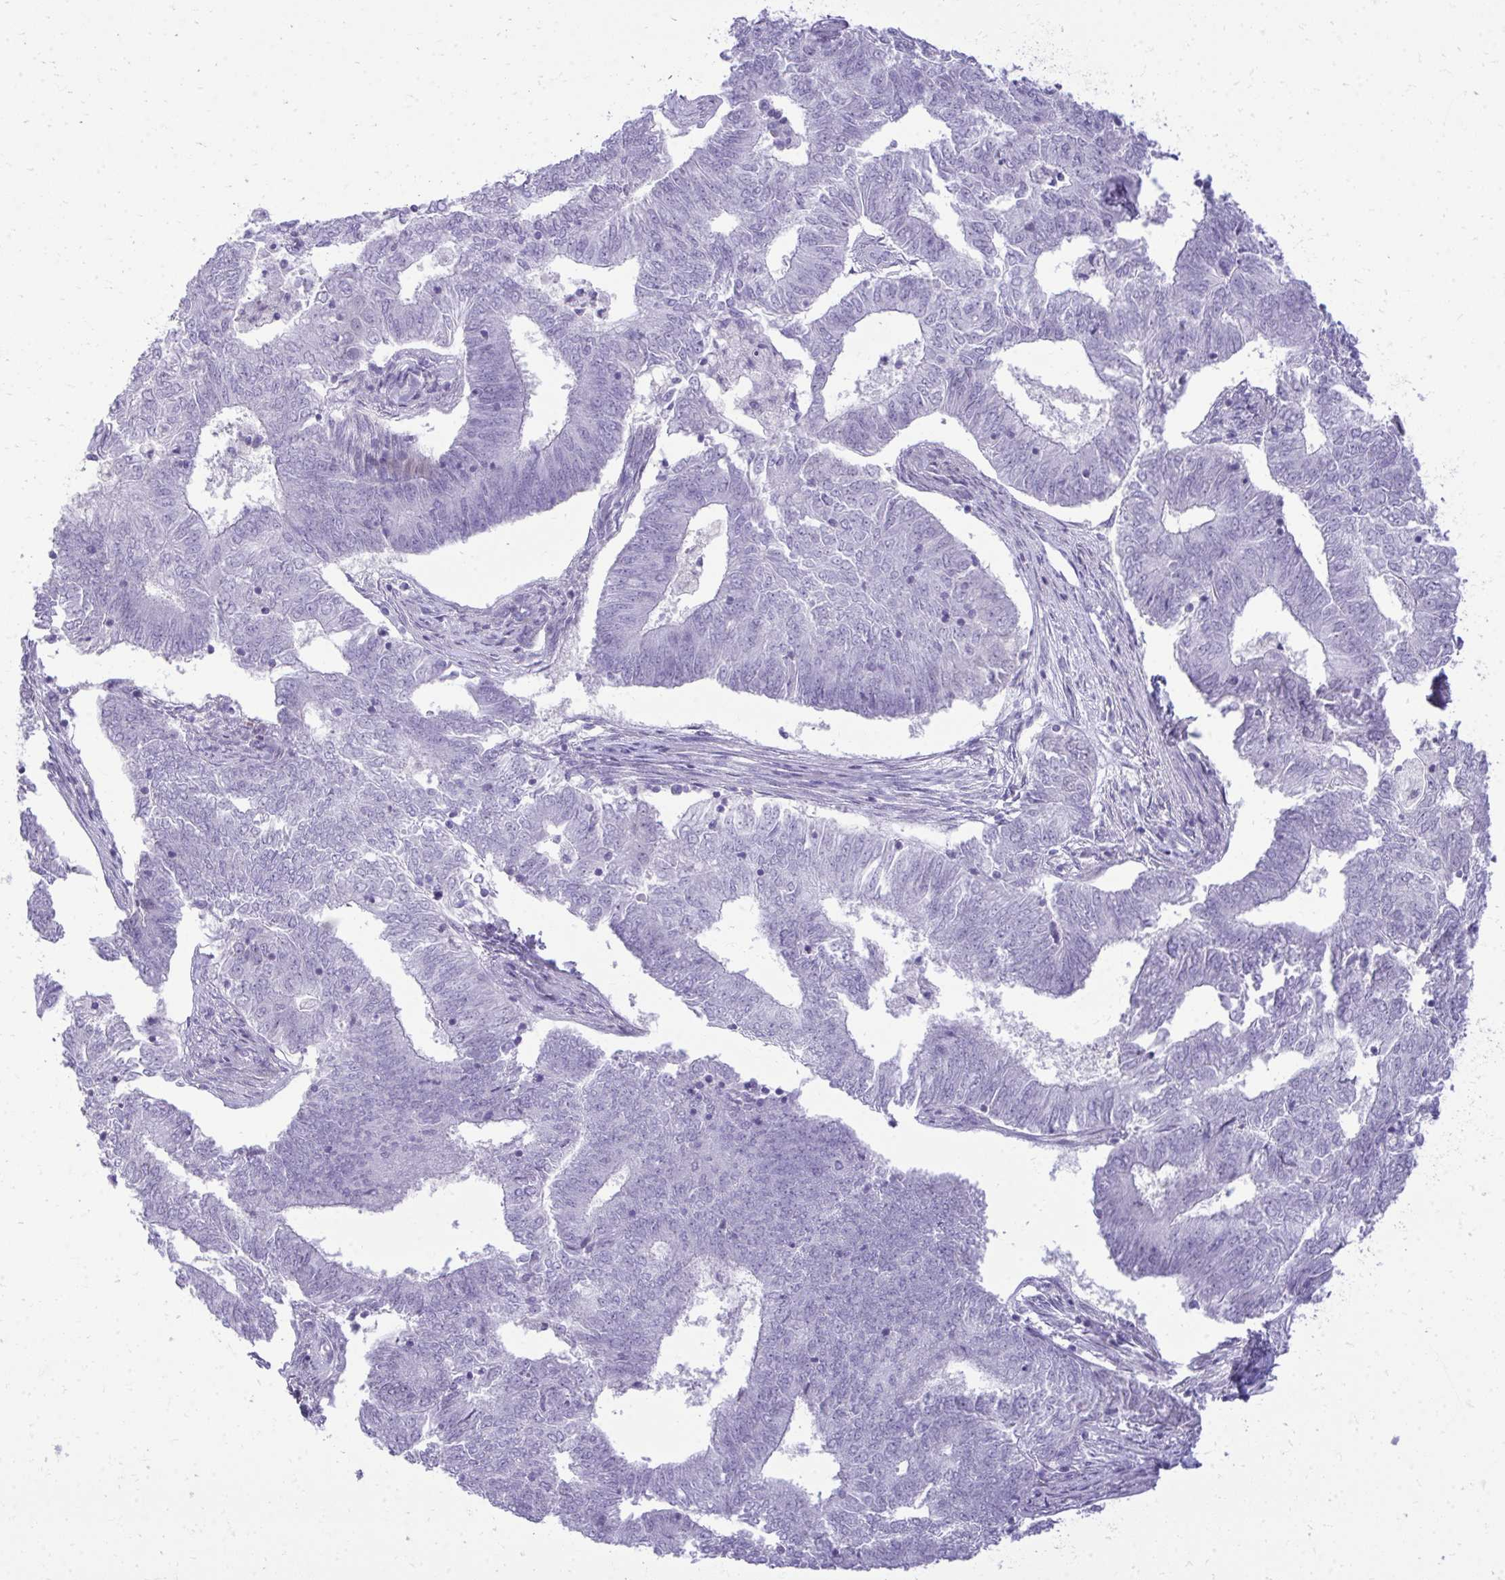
{"staining": {"intensity": "negative", "quantity": "none", "location": "none"}, "tissue": "endometrial cancer", "cell_type": "Tumor cells", "image_type": "cancer", "snomed": [{"axis": "morphology", "description": "Adenocarcinoma, NOS"}, {"axis": "topography", "description": "Endometrium"}], "caption": "Tumor cells show no significant positivity in endometrial adenocarcinoma.", "gene": "DLX4", "patient": {"sex": "female", "age": 62}}